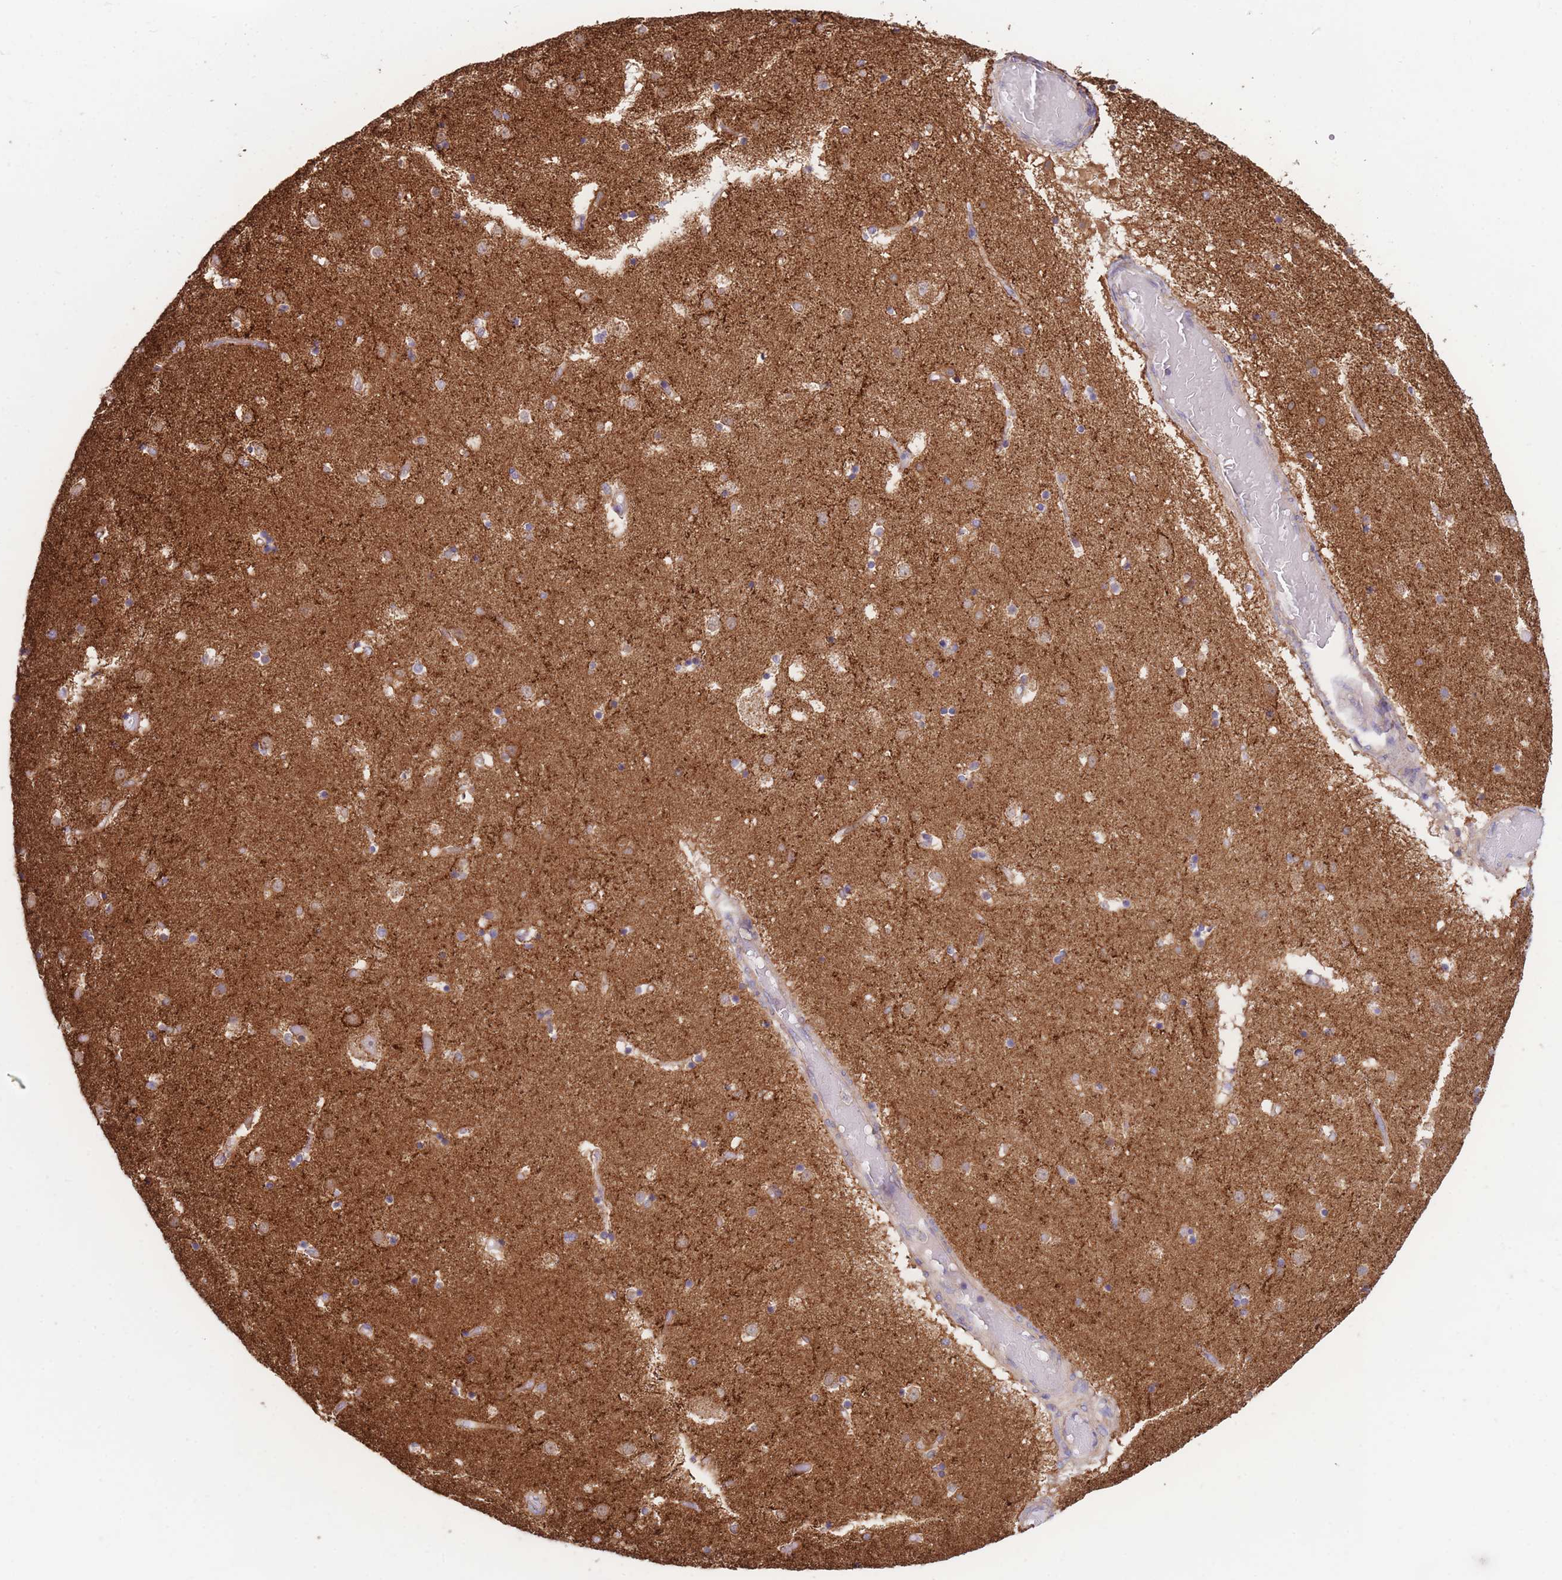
{"staining": {"intensity": "moderate", "quantity": "<25%", "location": "cytoplasmic/membranous"}, "tissue": "caudate", "cell_type": "Glial cells", "image_type": "normal", "snomed": [{"axis": "morphology", "description": "Normal tissue, NOS"}, {"axis": "topography", "description": "Lateral ventricle wall"}], "caption": "Caudate stained for a protein (brown) exhibits moderate cytoplasmic/membranous positive positivity in about <25% of glial cells.", "gene": "FKBP8", "patient": {"sex": "female", "age": 52}}